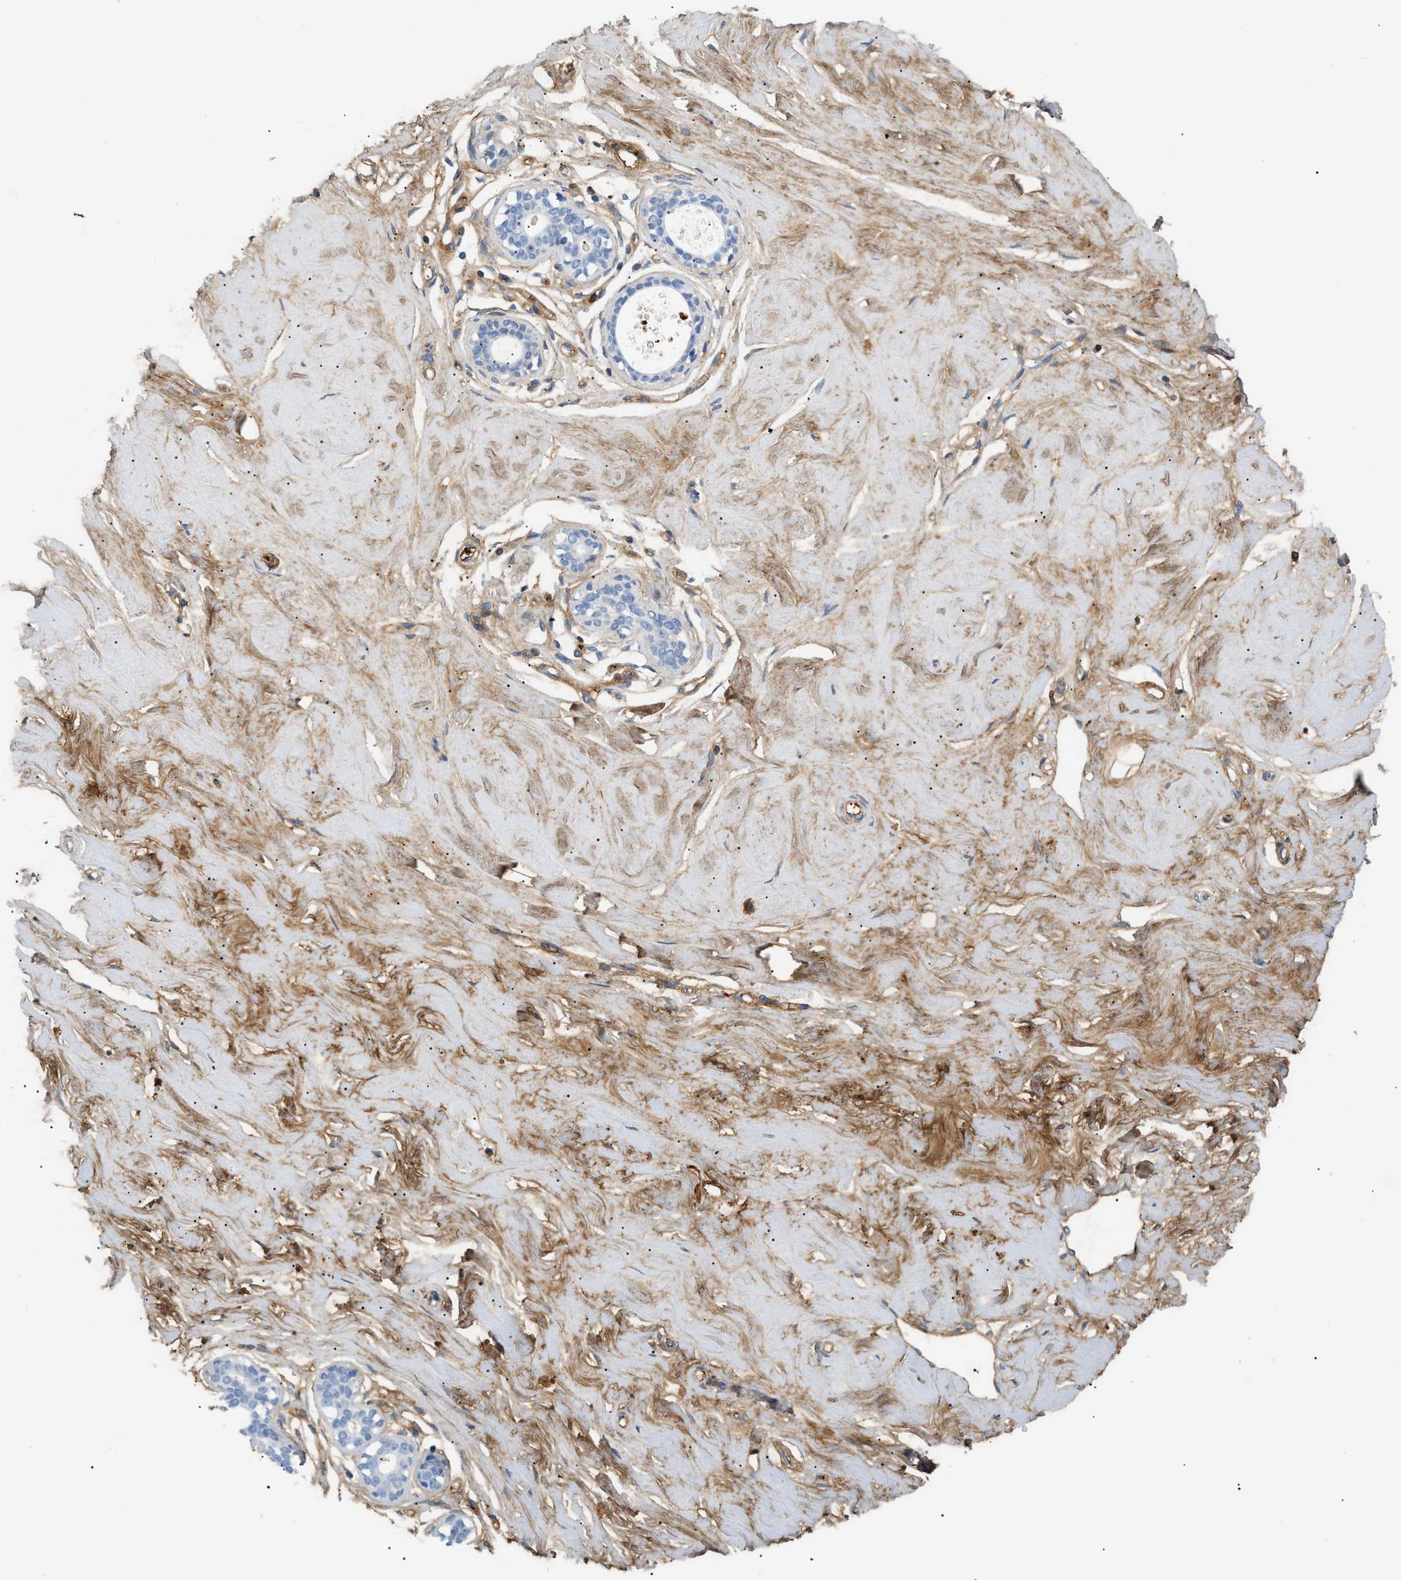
{"staining": {"intensity": "weak", "quantity": ">75%", "location": "cytoplasmic/membranous"}, "tissue": "breast", "cell_type": "Adipocytes", "image_type": "normal", "snomed": [{"axis": "morphology", "description": "Normal tissue, NOS"}, {"axis": "topography", "description": "Breast"}], "caption": "Immunohistochemical staining of unremarkable breast shows low levels of weak cytoplasmic/membranous positivity in approximately >75% of adipocytes. (DAB = brown stain, brightfield microscopy at high magnification).", "gene": "CFH", "patient": {"sex": "female", "age": 23}}